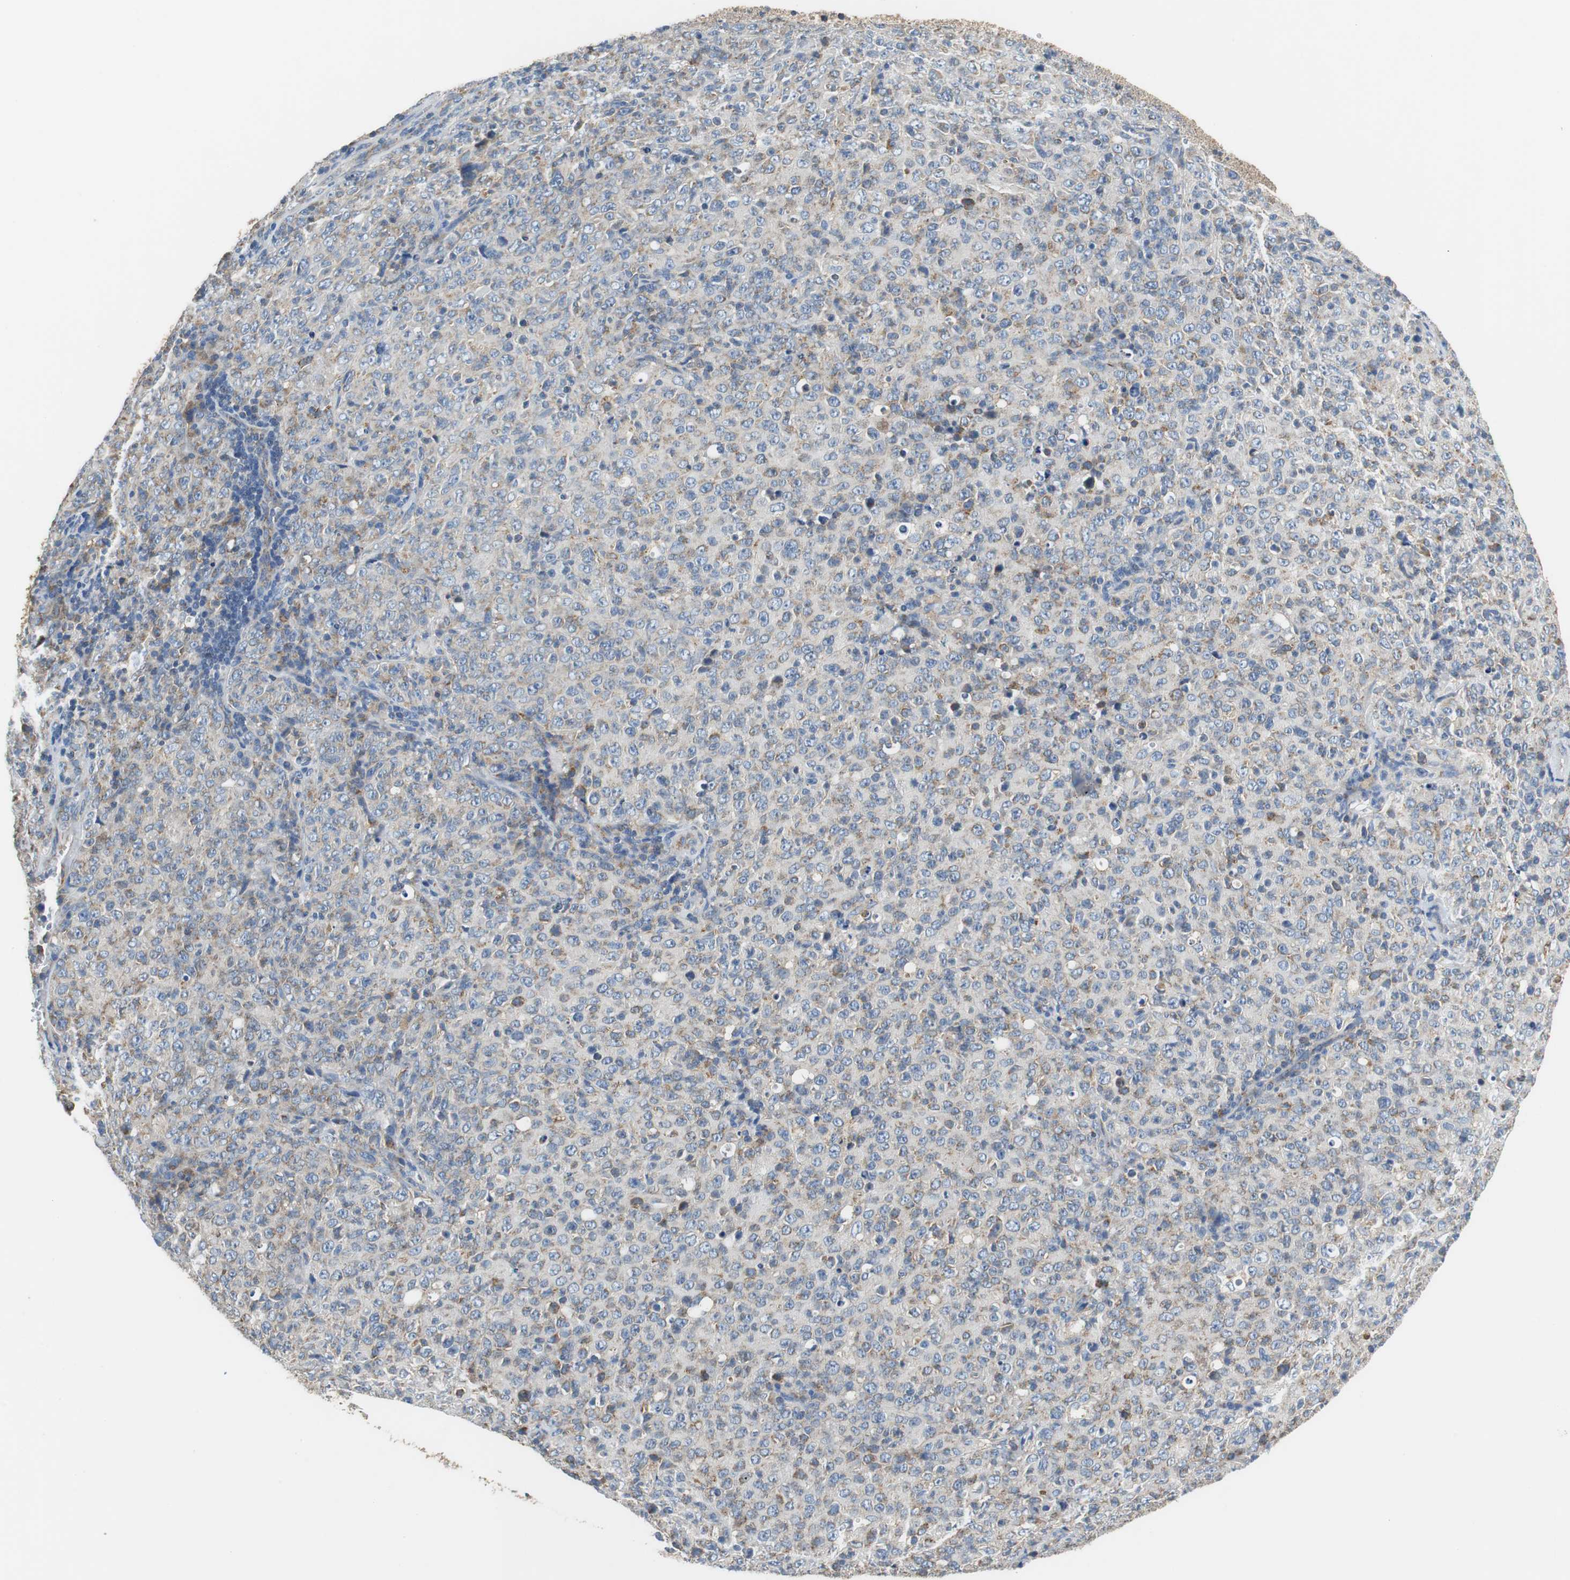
{"staining": {"intensity": "weak", "quantity": "25%-75%", "location": "cytoplasmic/membranous"}, "tissue": "lymphoma", "cell_type": "Tumor cells", "image_type": "cancer", "snomed": [{"axis": "morphology", "description": "Malignant lymphoma, non-Hodgkin's type, High grade"}, {"axis": "topography", "description": "Tonsil"}], "caption": "High-grade malignant lymphoma, non-Hodgkin's type stained with a brown dye exhibits weak cytoplasmic/membranous positive staining in approximately 25%-75% of tumor cells.", "gene": "GSTK1", "patient": {"sex": "female", "age": 36}}